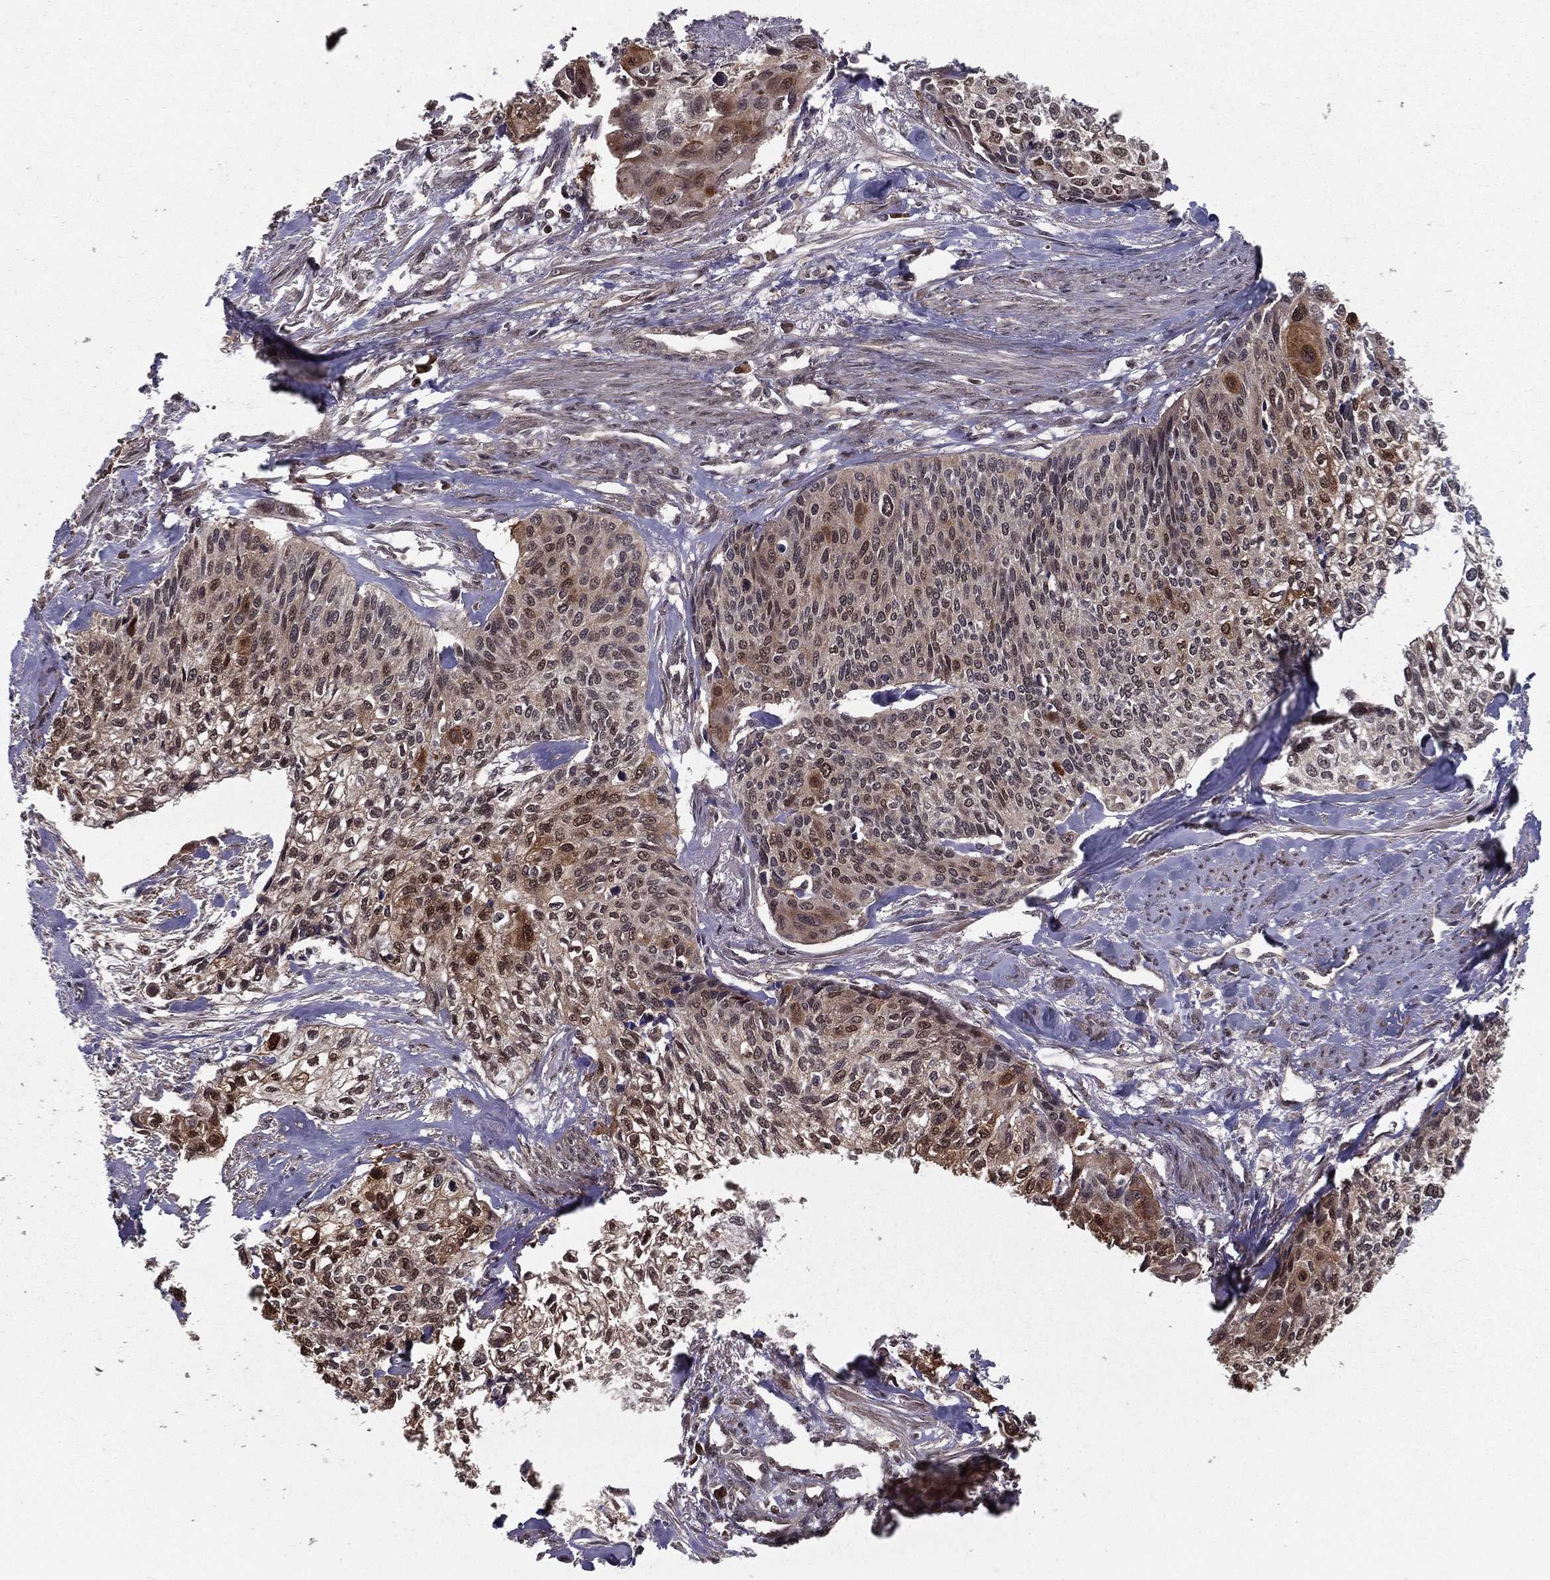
{"staining": {"intensity": "moderate", "quantity": "25%-75%", "location": "cytoplasmic/membranous,nuclear"}, "tissue": "cervical cancer", "cell_type": "Tumor cells", "image_type": "cancer", "snomed": [{"axis": "morphology", "description": "Squamous cell carcinoma, NOS"}, {"axis": "topography", "description": "Cervix"}], "caption": "Tumor cells display medium levels of moderate cytoplasmic/membranous and nuclear positivity in approximately 25%-75% of cells in human cervical squamous cell carcinoma. (IHC, brightfield microscopy, high magnification).", "gene": "SLC6A6", "patient": {"sex": "female", "age": 58}}